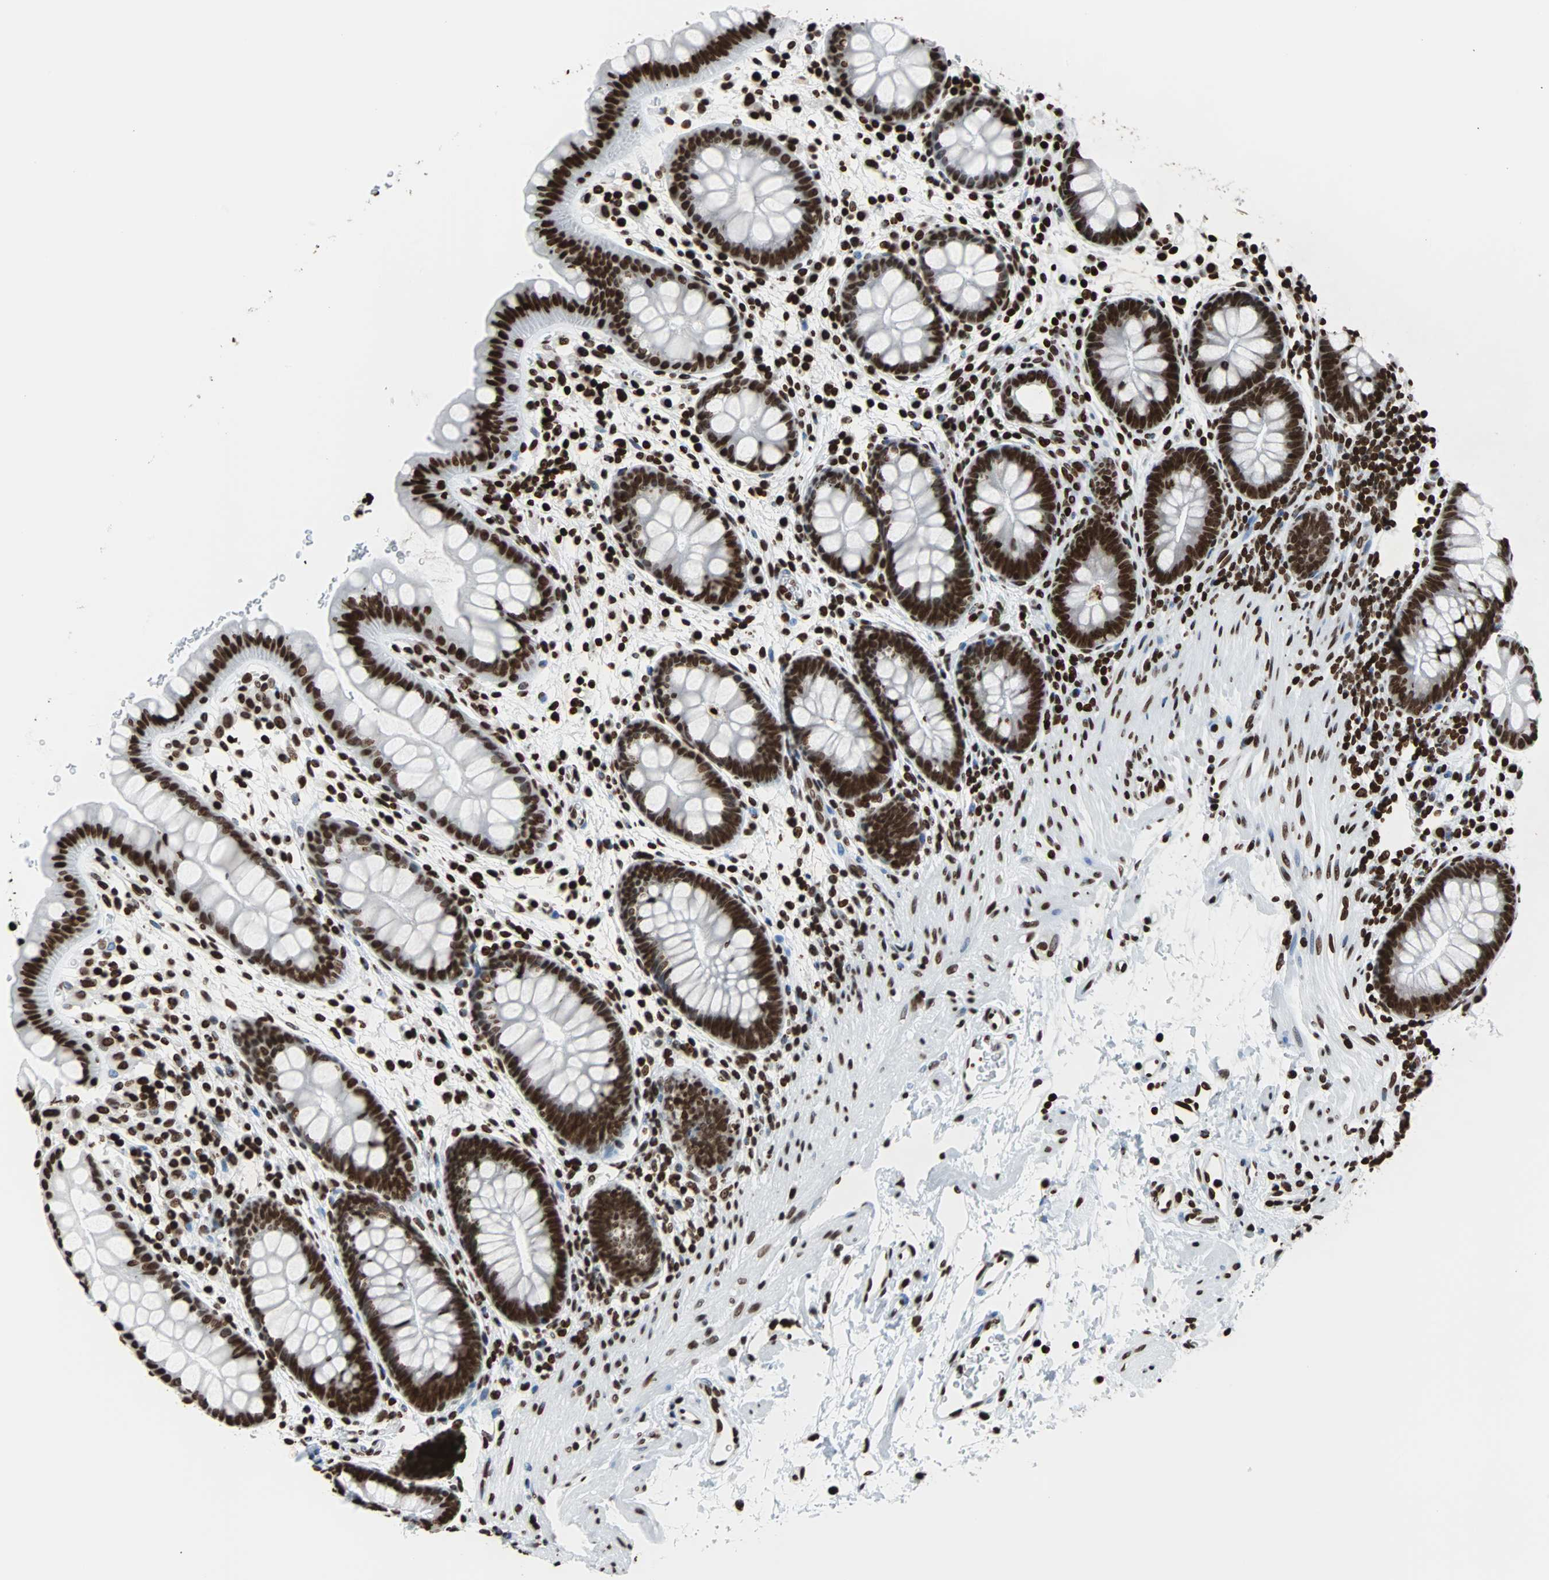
{"staining": {"intensity": "strong", "quantity": ">75%", "location": "nuclear"}, "tissue": "rectum", "cell_type": "Glandular cells", "image_type": "normal", "snomed": [{"axis": "morphology", "description": "Normal tissue, NOS"}, {"axis": "topography", "description": "Rectum"}], "caption": "DAB (3,3'-diaminobenzidine) immunohistochemical staining of normal rectum exhibits strong nuclear protein positivity in about >75% of glandular cells.", "gene": "H2BC18", "patient": {"sex": "female", "age": 24}}